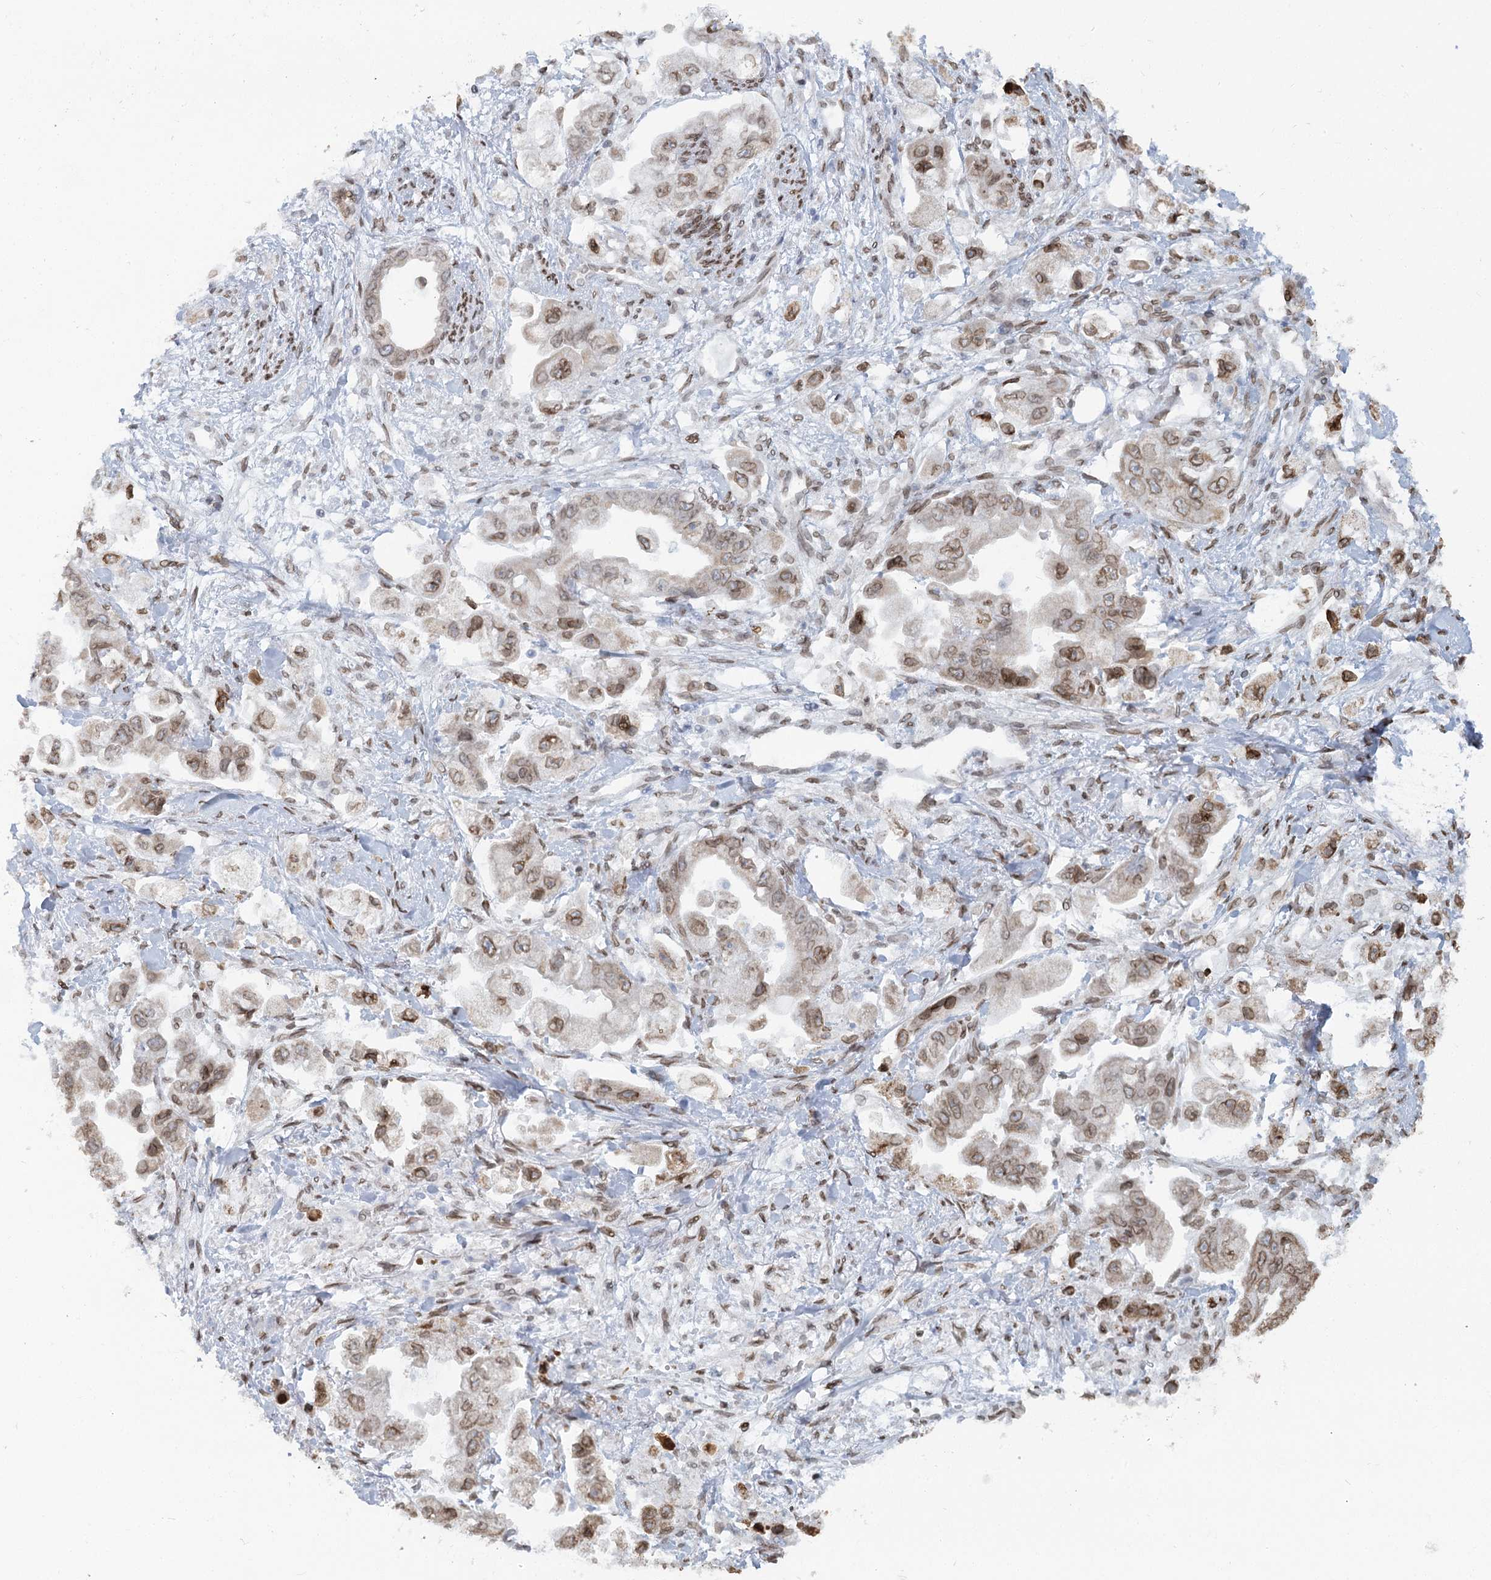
{"staining": {"intensity": "moderate", "quantity": ">75%", "location": "cytoplasmic/membranous,nuclear"}, "tissue": "stomach cancer", "cell_type": "Tumor cells", "image_type": "cancer", "snomed": [{"axis": "morphology", "description": "Adenocarcinoma, NOS"}, {"axis": "topography", "description": "Stomach"}], "caption": "Adenocarcinoma (stomach) stained for a protein (brown) exhibits moderate cytoplasmic/membranous and nuclear positive positivity in approximately >75% of tumor cells.", "gene": "VWA5A", "patient": {"sex": "male", "age": 62}}